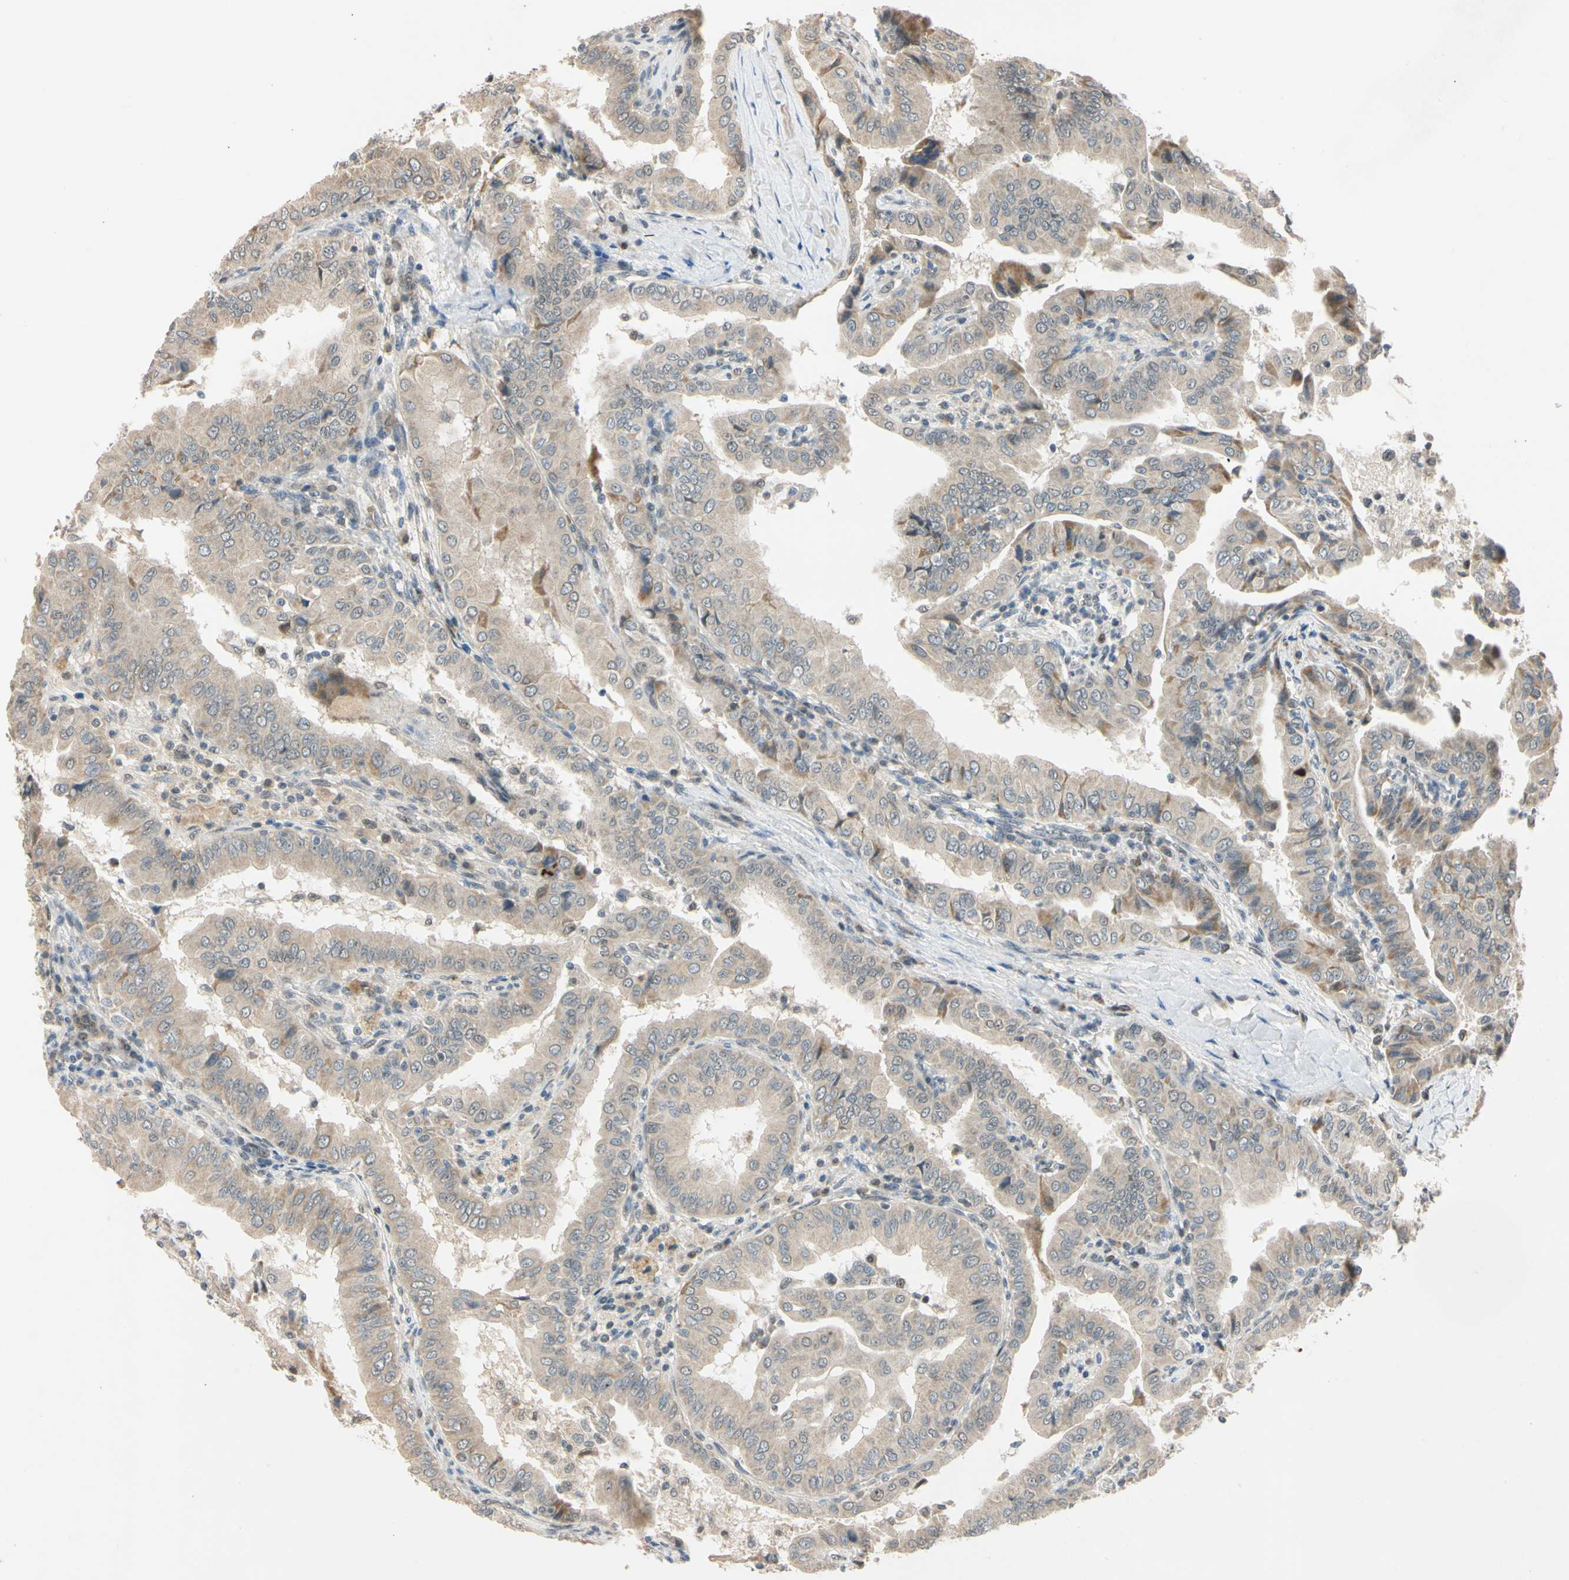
{"staining": {"intensity": "weak", "quantity": "<25%", "location": "cytoplasmic/membranous"}, "tissue": "thyroid cancer", "cell_type": "Tumor cells", "image_type": "cancer", "snomed": [{"axis": "morphology", "description": "Papillary adenocarcinoma, NOS"}, {"axis": "topography", "description": "Thyroid gland"}], "caption": "The photomicrograph reveals no staining of tumor cells in thyroid cancer.", "gene": "RIOX2", "patient": {"sex": "male", "age": 33}}